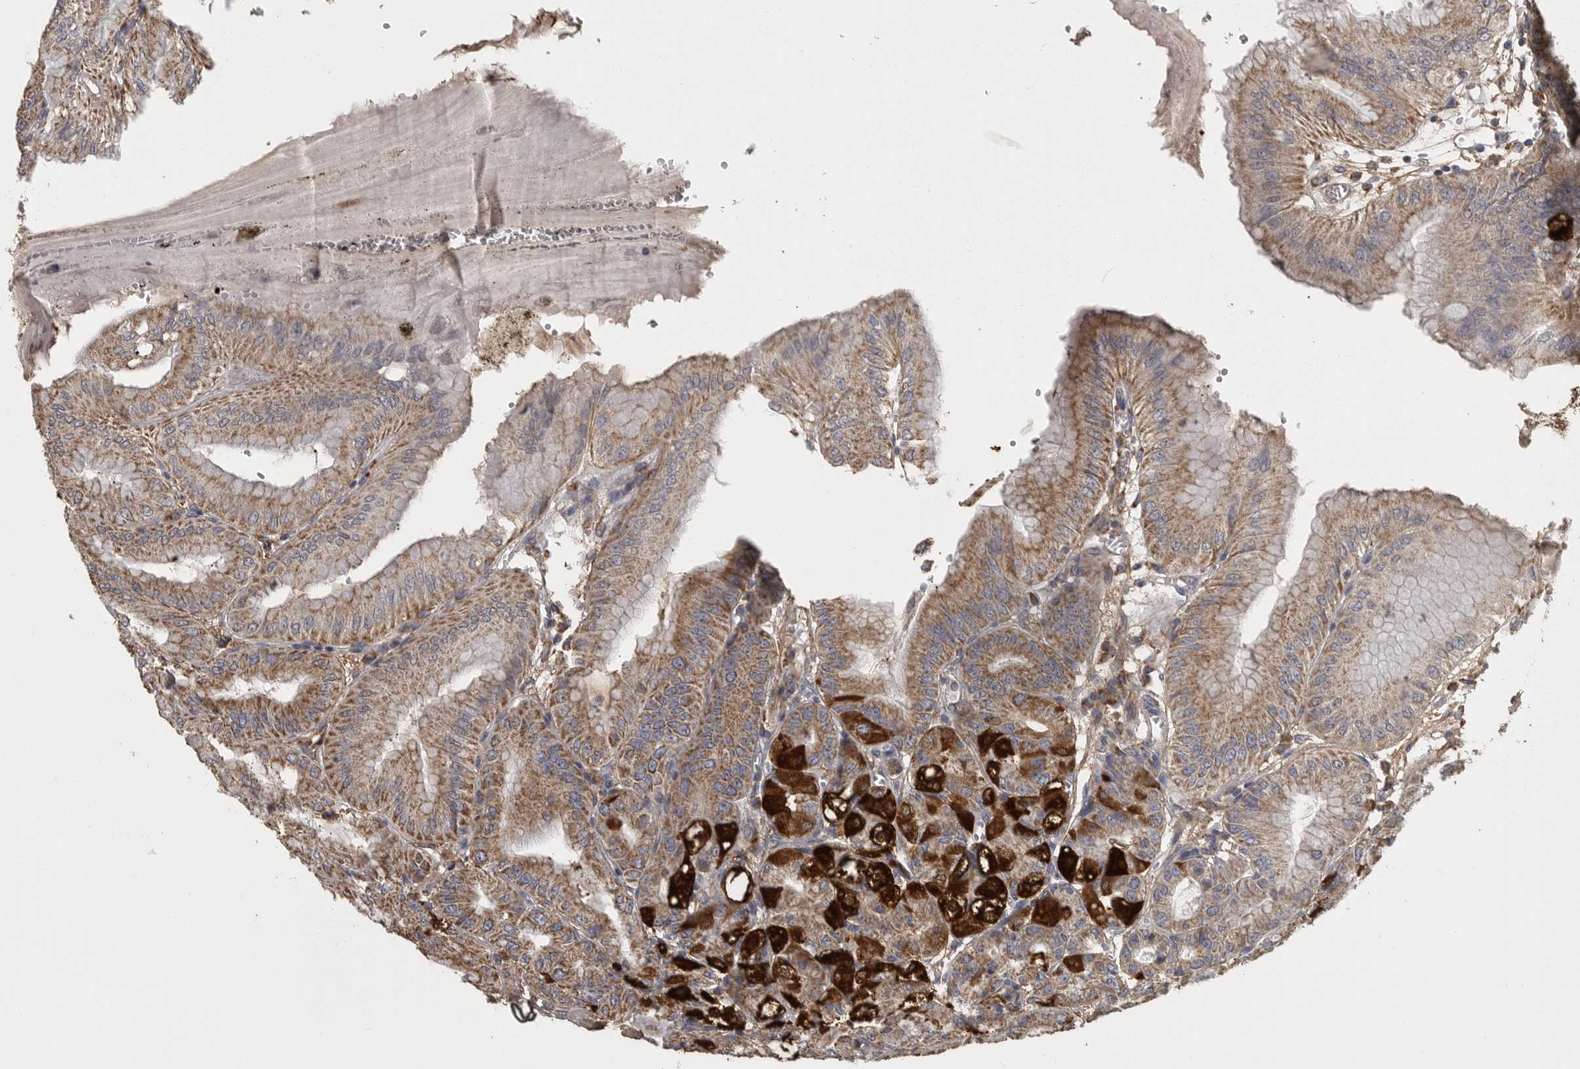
{"staining": {"intensity": "strong", "quantity": "25%-75%", "location": "cytoplasmic/membranous"}, "tissue": "stomach", "cell_type": "Glandular cells", "image_type": "normal", "snomed": [{"axis": "morphology", "description": "Normal tissue, NOS"}, {"axis": "topography", "description": "Stomach, lower"}], "caption": "Strong cytoplasmic/membranous protein expression is identified in about 25%-75% of glandular cells in stomach. The protein is stained brown, and the nuclei are stained in blue (DAB IHC with brightfield microscopy, high magnification).", "gene": "FRK", "patient": {"sex": "male", "age": 71}}